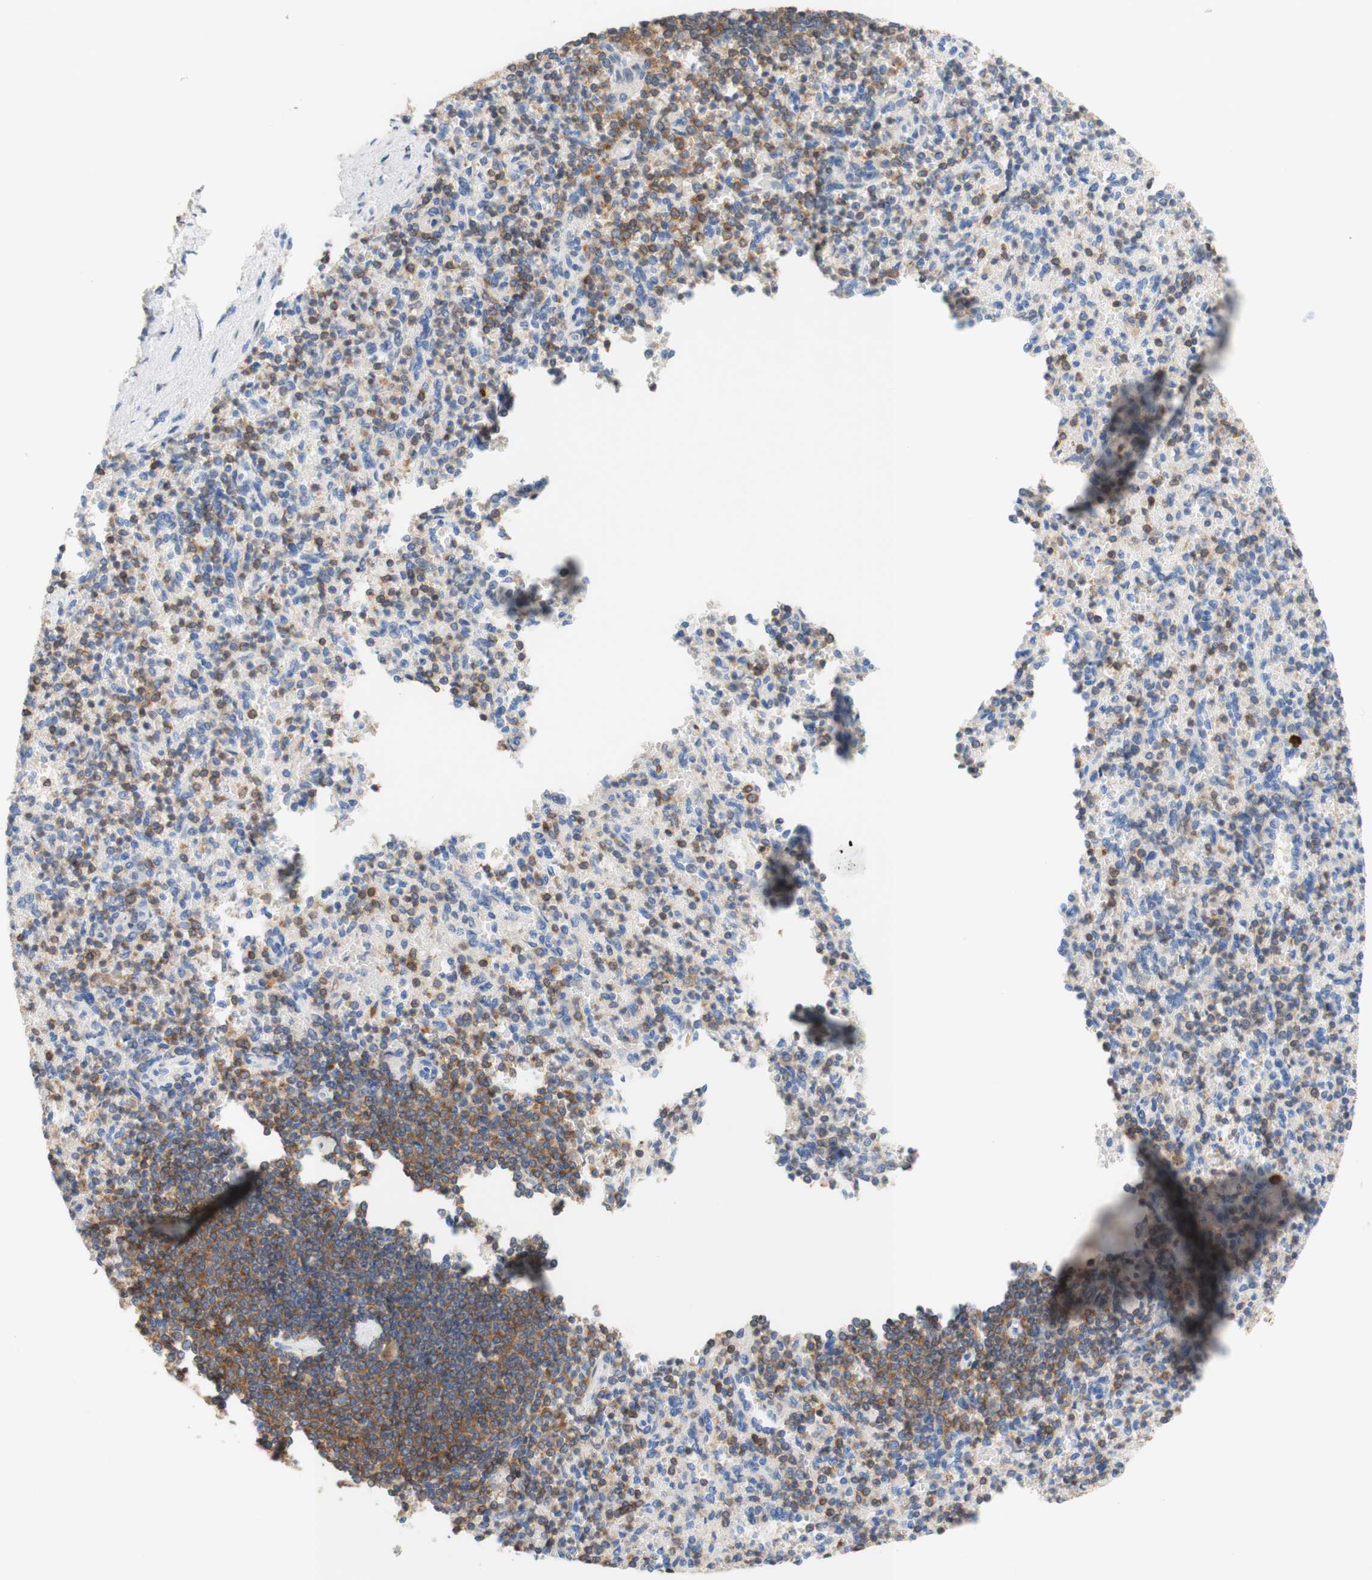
{"staining": {"intensity": "moderate", "quantity": "25%-75%", "location": "cytoplasmic/membranous"}, "tissue": "spleen", "cell_type": "Cells in red pulp", "image_type": "normal", "snomed": [{"axis": "morphology", "description": "Normal tissue, NOS"}, {"axis": "topography", "description": "Spleen"}], "caption": "Cells in red pulp display medium levels of moderate cytoplasmic/membranous staining in about 25%-75% of cells in benign human spleen. The staining was performed using DAB to visualize the protein expression in brown, while the nuclei were stained in blue with hematoxylin (Magnification: 20x).", "gene": "SPINK6", "patient": {"sex": "female", "age": 74}}